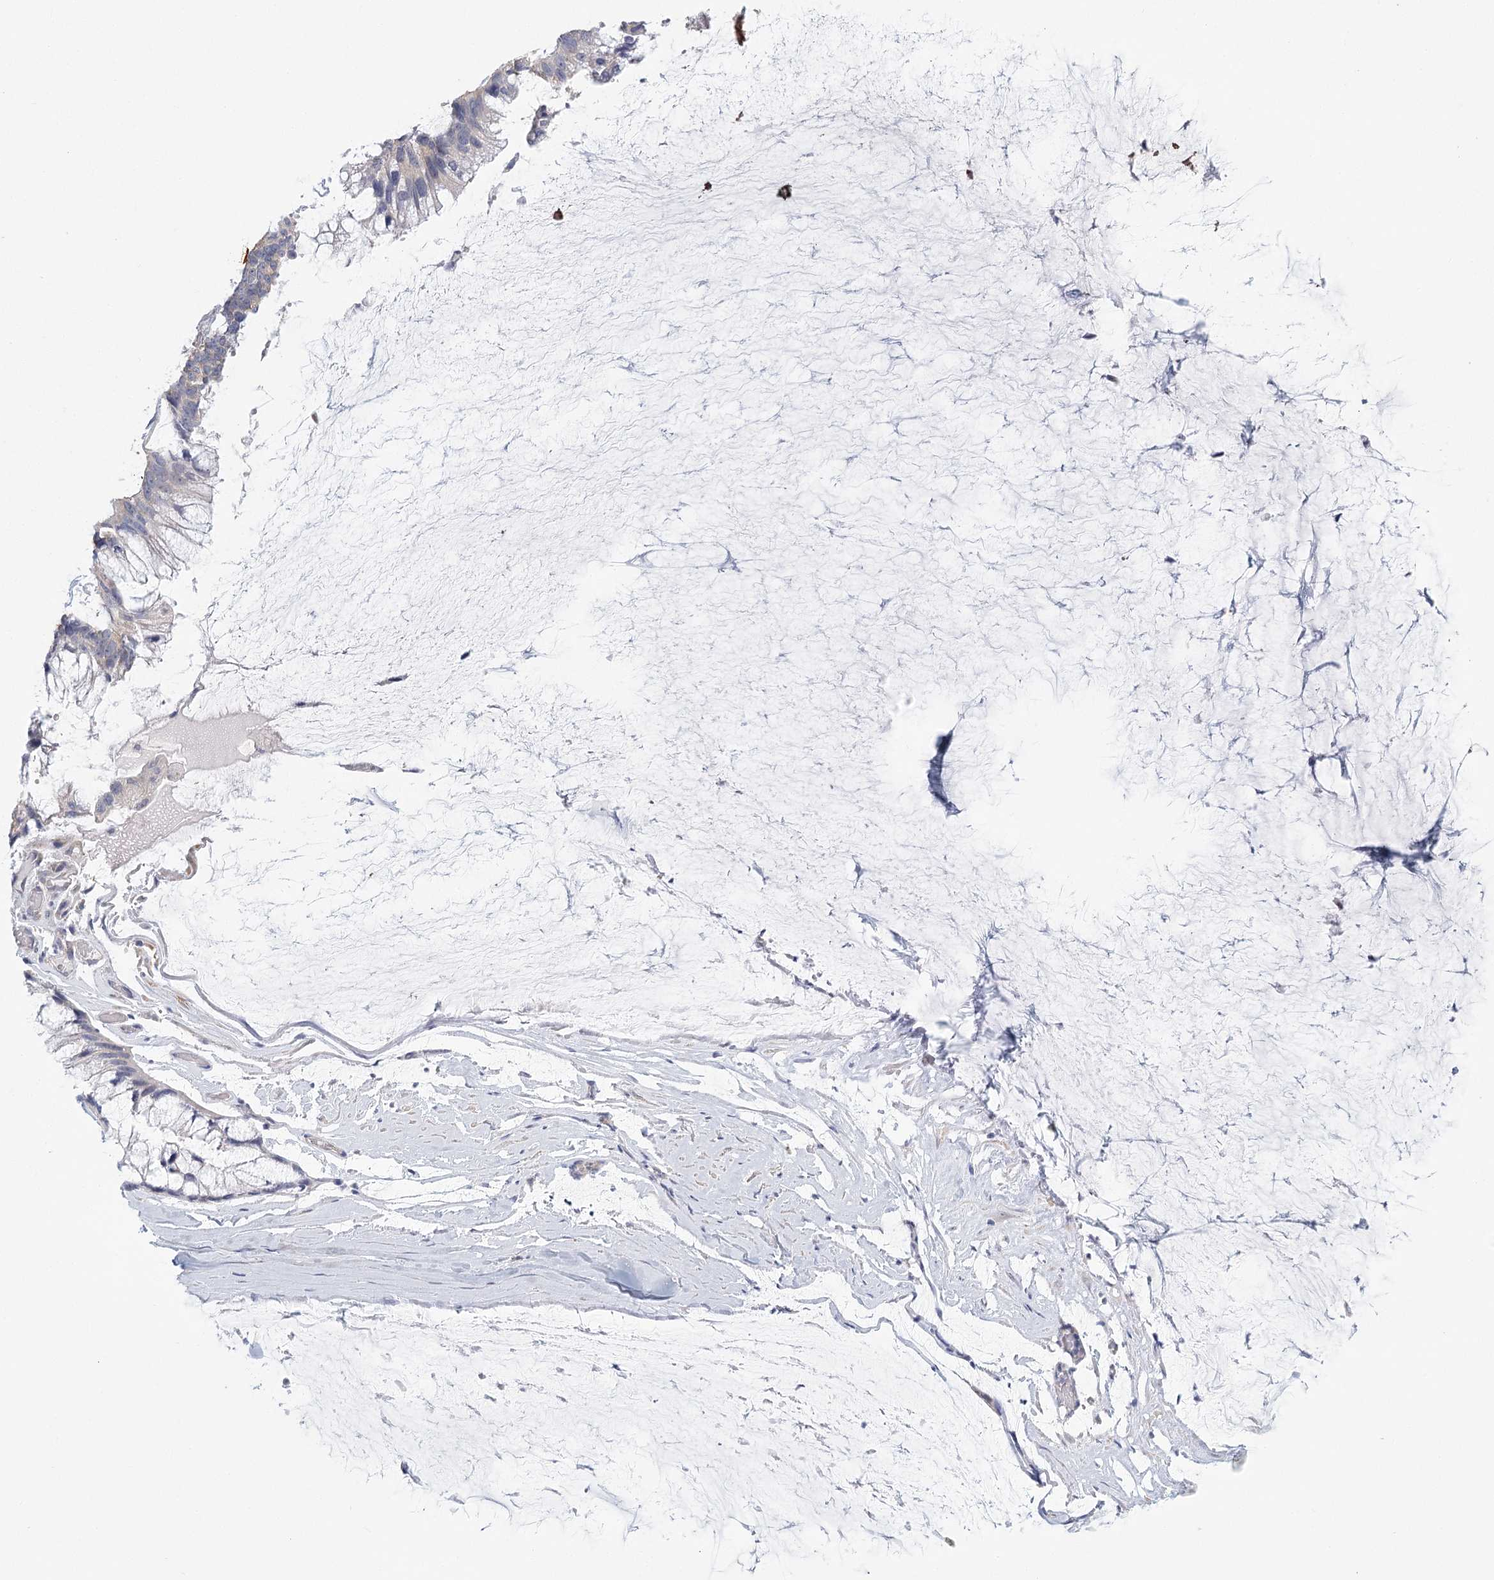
{"staining": {"intensity": "weak", "quantity": "<25%", "location": "cytoplasmic/membranous"}, "tissue": "ovarian cancer", "cell_type": "Tumor cells", "image_type": "cancer", "snomed": [{"axis": "morphology", "description": "Cystadenocarcinoma, mucinous, NOS"}, {"axis": "topography", "description": "Ovary"}], "caption": "Image shows no significant protein positivity in tumor cells of ovarian mucinous cystadenocarcinoma.", "gene": "CNTLN", "patient": {"sex": "female", "age": 39}}